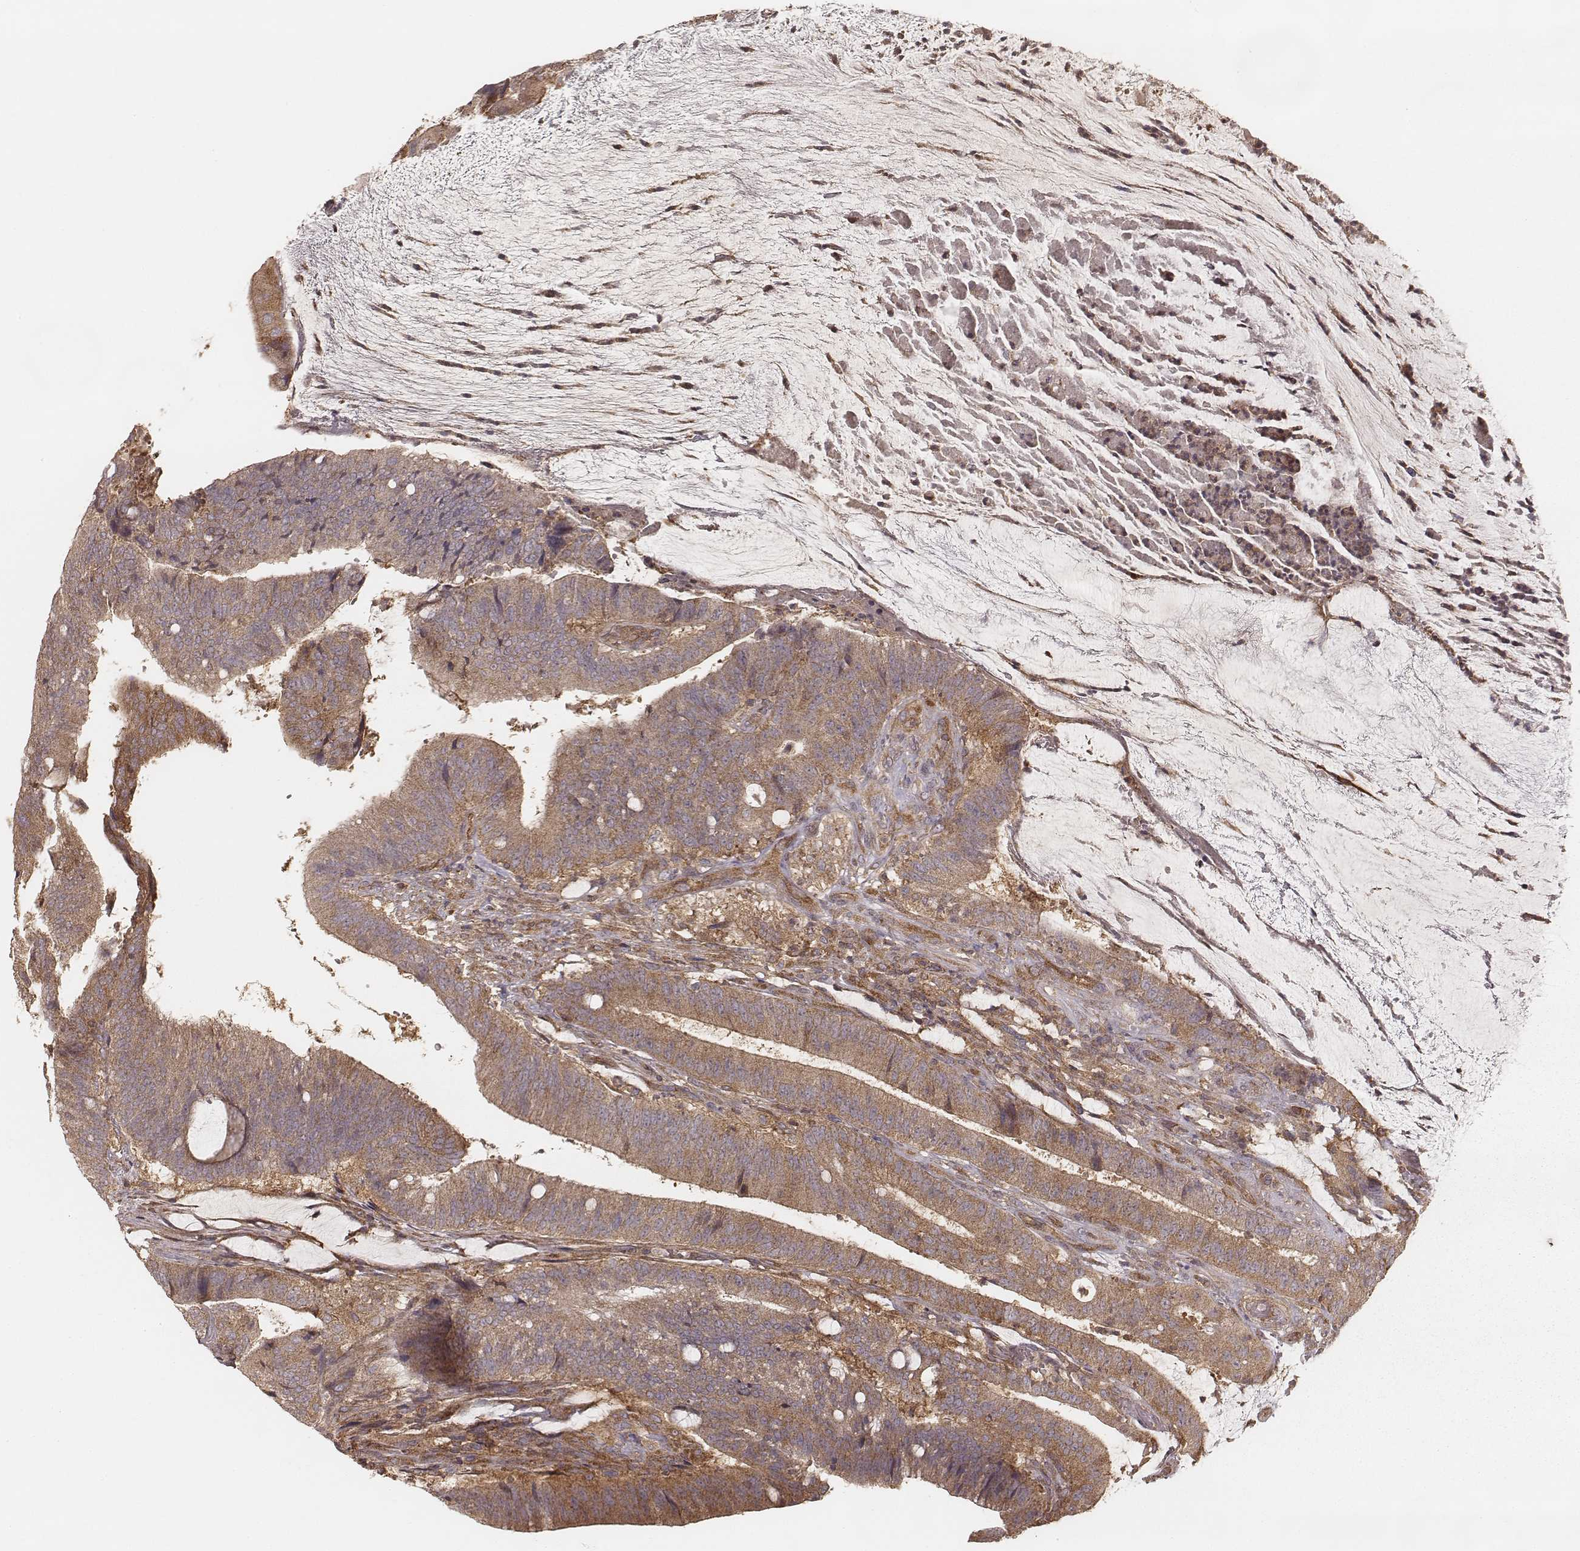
{"staining": {"intensity": "moderate", "quantity": ">75%", "location": "cytoplasmic/membranous"}, "tissue": "colorectal cancer", "cell_type": "Tumor cells", "image_type": "cancer", "snomed": [{"axis": "morphology", "description": "Adenocarcinoma, NOS"}, {"axis": "topography", "description": "Colon"}], "caption": "Moderate cytoplasmic/membranous expression is identified in about >75% of tumor cells in colorectal cancer (adenocarcinoma).", "gene": "CARS1", "patient": {"sex": "female", "age": 43}}